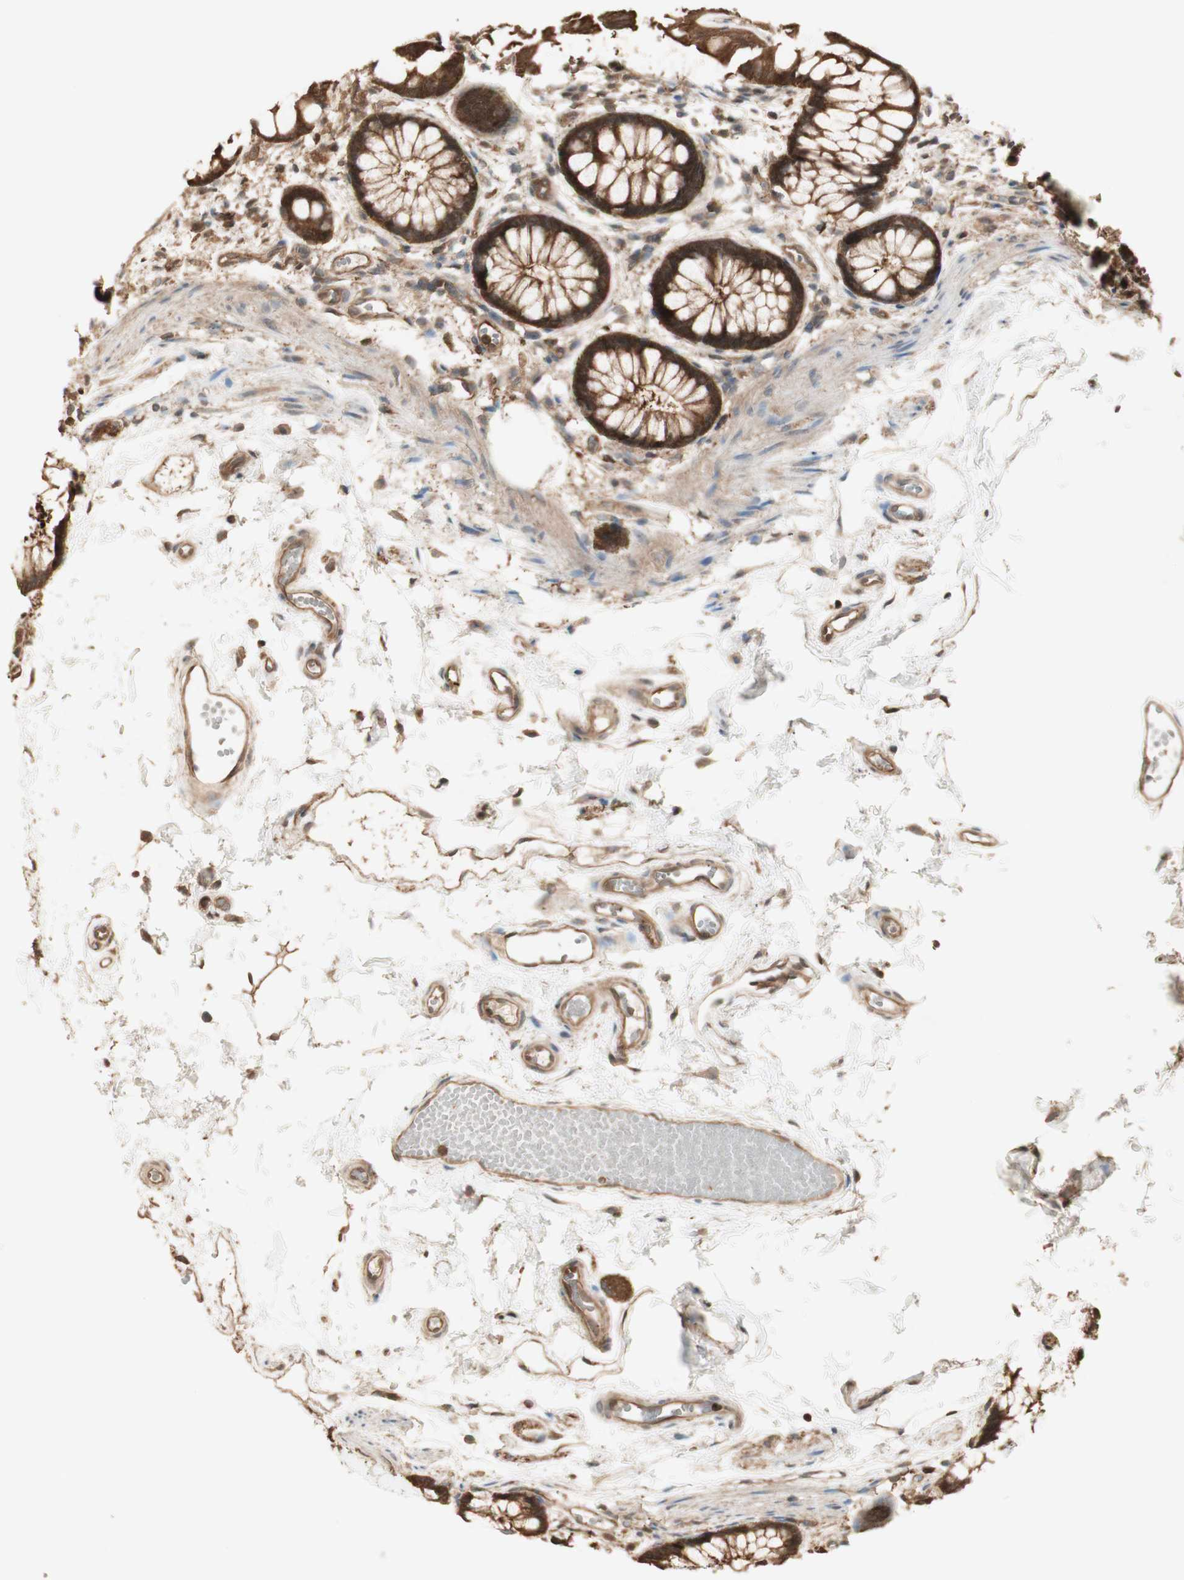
{"staining": {"intensity": "strong", "quantity": ">75%", "location": "cytoplasmic/membranous"}, "tissue": "rectum", "cell_type": "Glandular cells", "image_type": "normal", "snomed": [{"axis": "morphology", "description": "Normal tissue, NOS"}, {"axis": "topography", "description": "Rectum"}], "caption": "DAB immunohistochemical staining of unremarkable rectum exhibits strong cytoplasmic/membranous protein positivity in about >75% of glandular cells.", "gene": "YWHAB", "patient": {"sex": "female", "age": 66}}